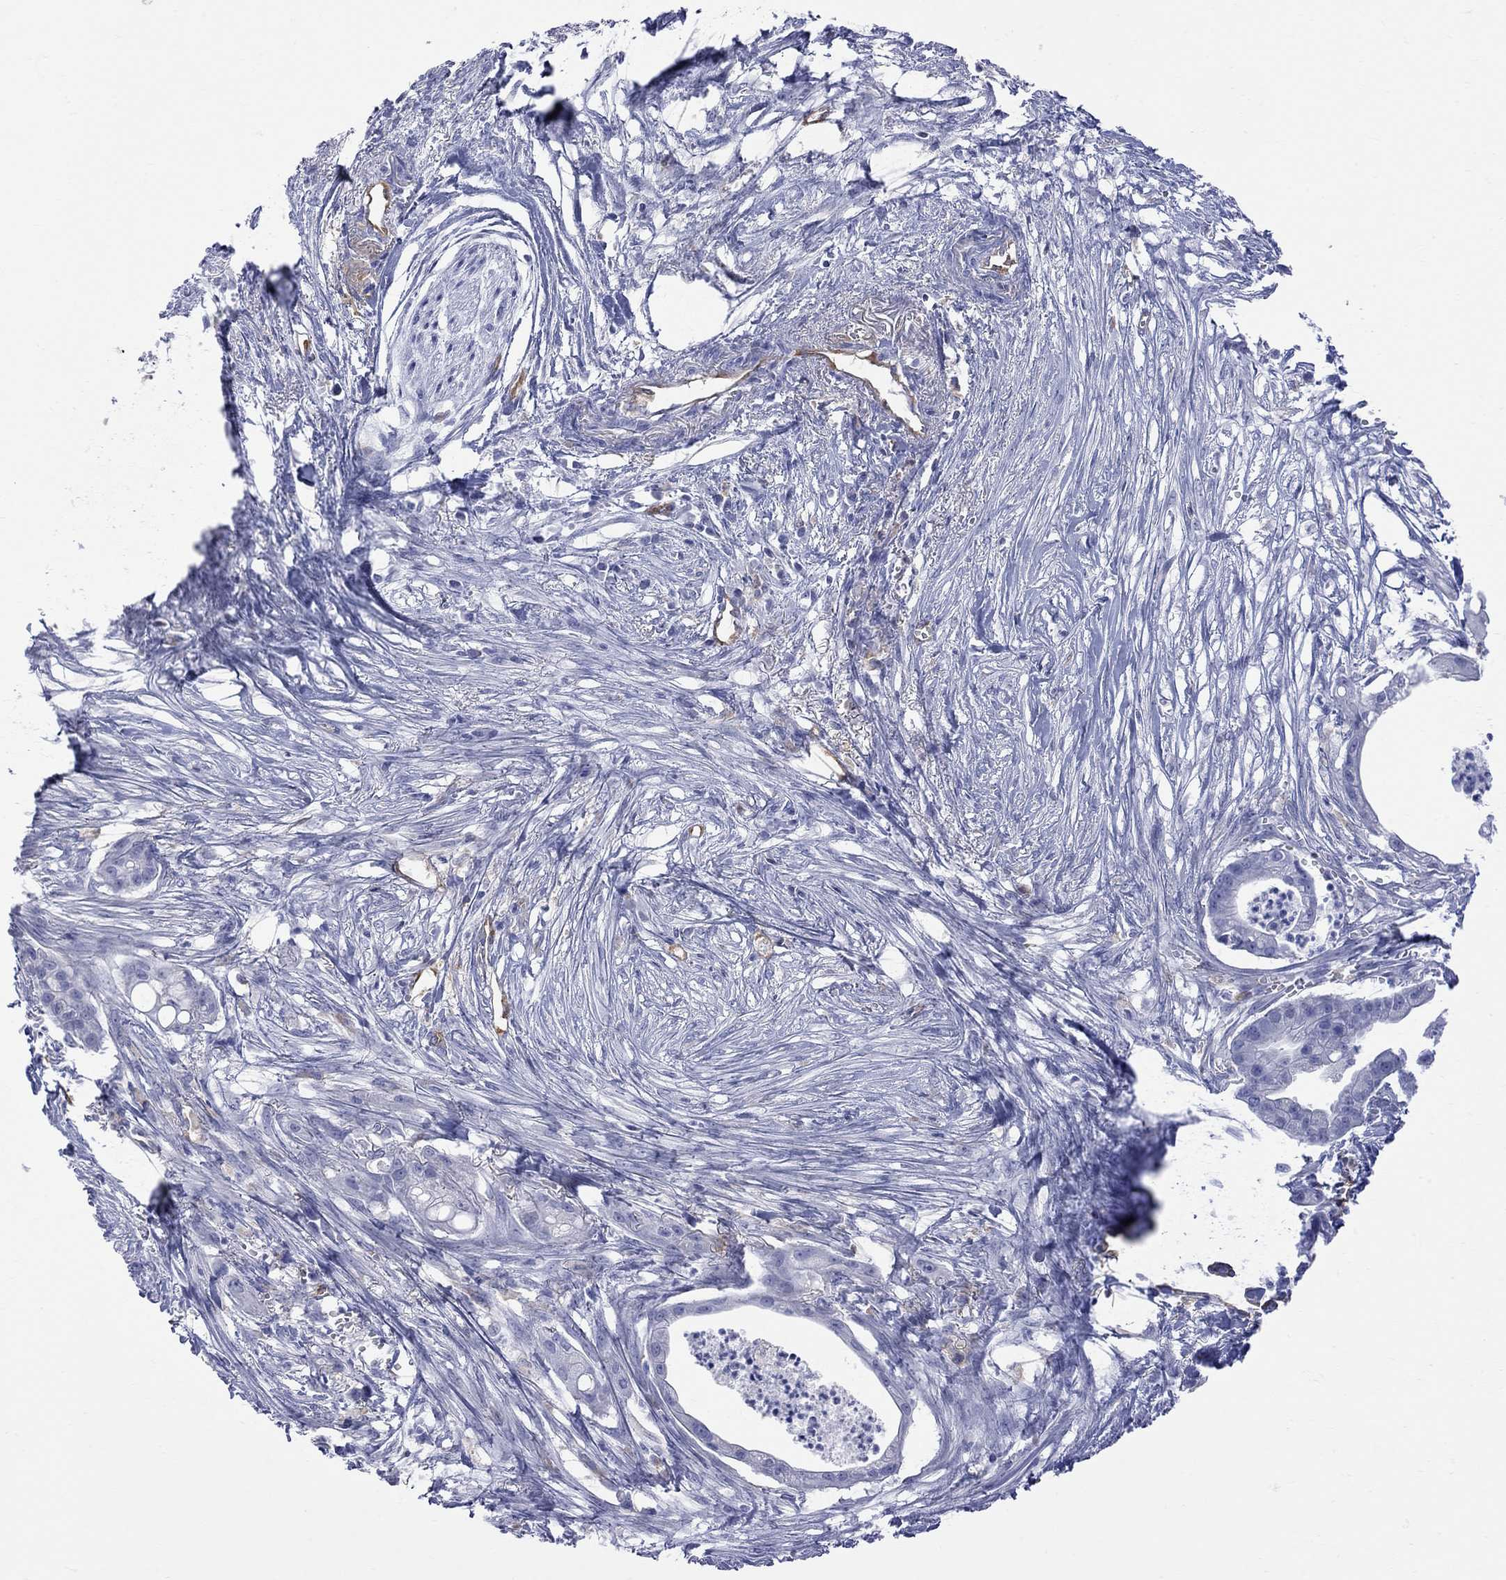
{"staining": {"intensity": "negative", "quantity": "none", "location": "none"}, "tissue": "pancreatic cancer", "cell_type": "Tumor cells", "image_type": "cancer", "snomed": [{"axis": "morphology", "description": "Normal tissue, NOS"}, {"axis": "morphology", "description": "Adenocarcinoma, NOS"}, {"axis": "topography", "description": "Pancreas"}], "caption": "This is an immunohistochemistry histopathology image of pancreatic adenocarcinoma. There is no positivity in tumor cells.", "gene": "ABI3", "patient": {"sex": "female", "age": 58}}